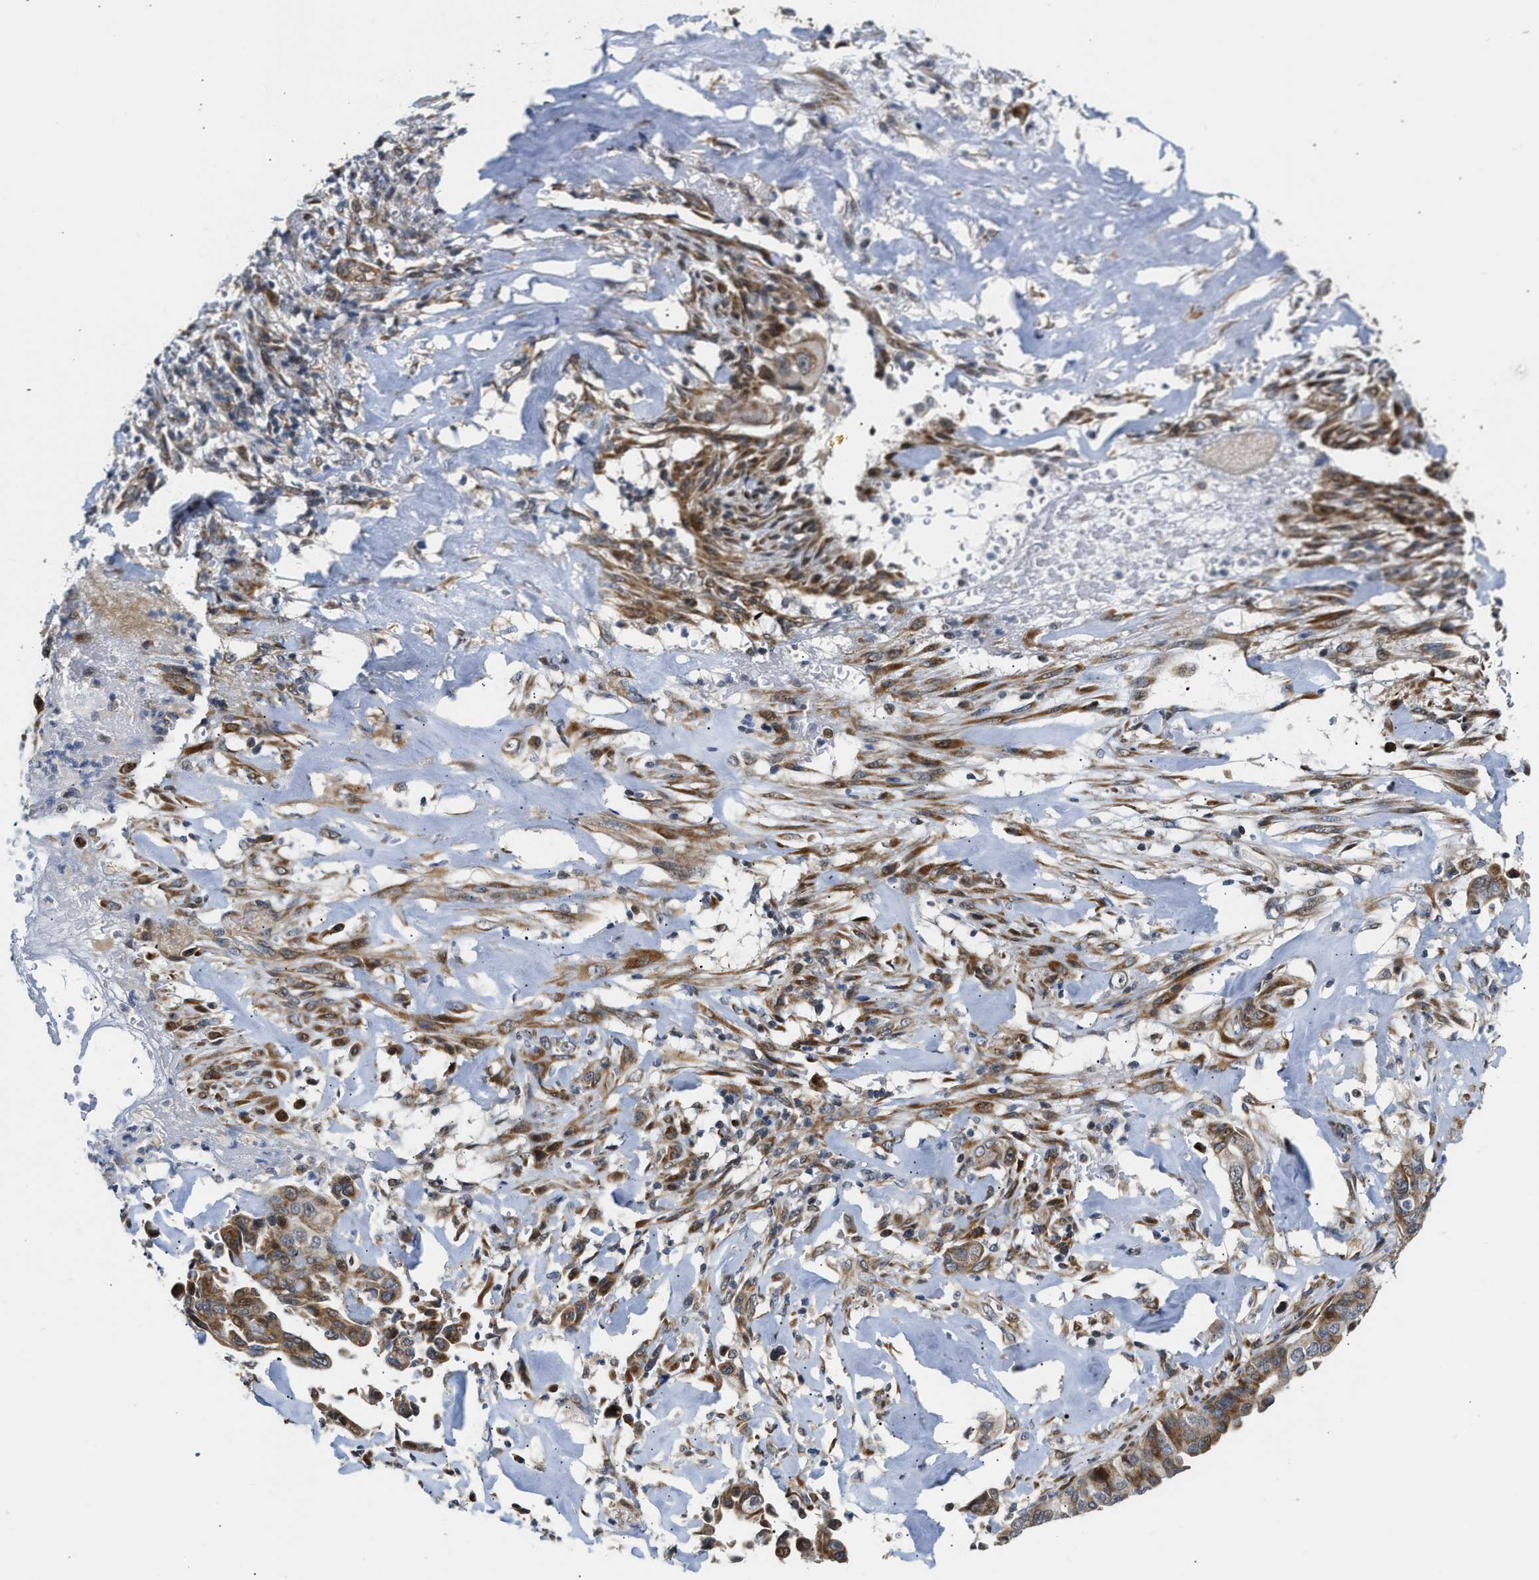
{"staining": {"intensity": "moderate", "quantity": ">75%", "location": "cytoplasmic/membranous"}, "tissue": "liver cancer", "cell_type": "Tumor cells", "image_type": "cancer", "snomed": [{"axis": "morphology", "description": "Cholangiocarcinoma"}, {"axis": "topography", "description": "Liver"}], "caption": "This histopathology image displays liver cholangiocarcinoma stained with immunohistochemistry (IHC) to label a protein in brown. The cytoplasmic/membranous of tumor cells show moderate positivity for the protein. Nuclei are counter-stained blue.", "gene": "DEPTOR", "patient": {"sex": "female", "age": 67}}